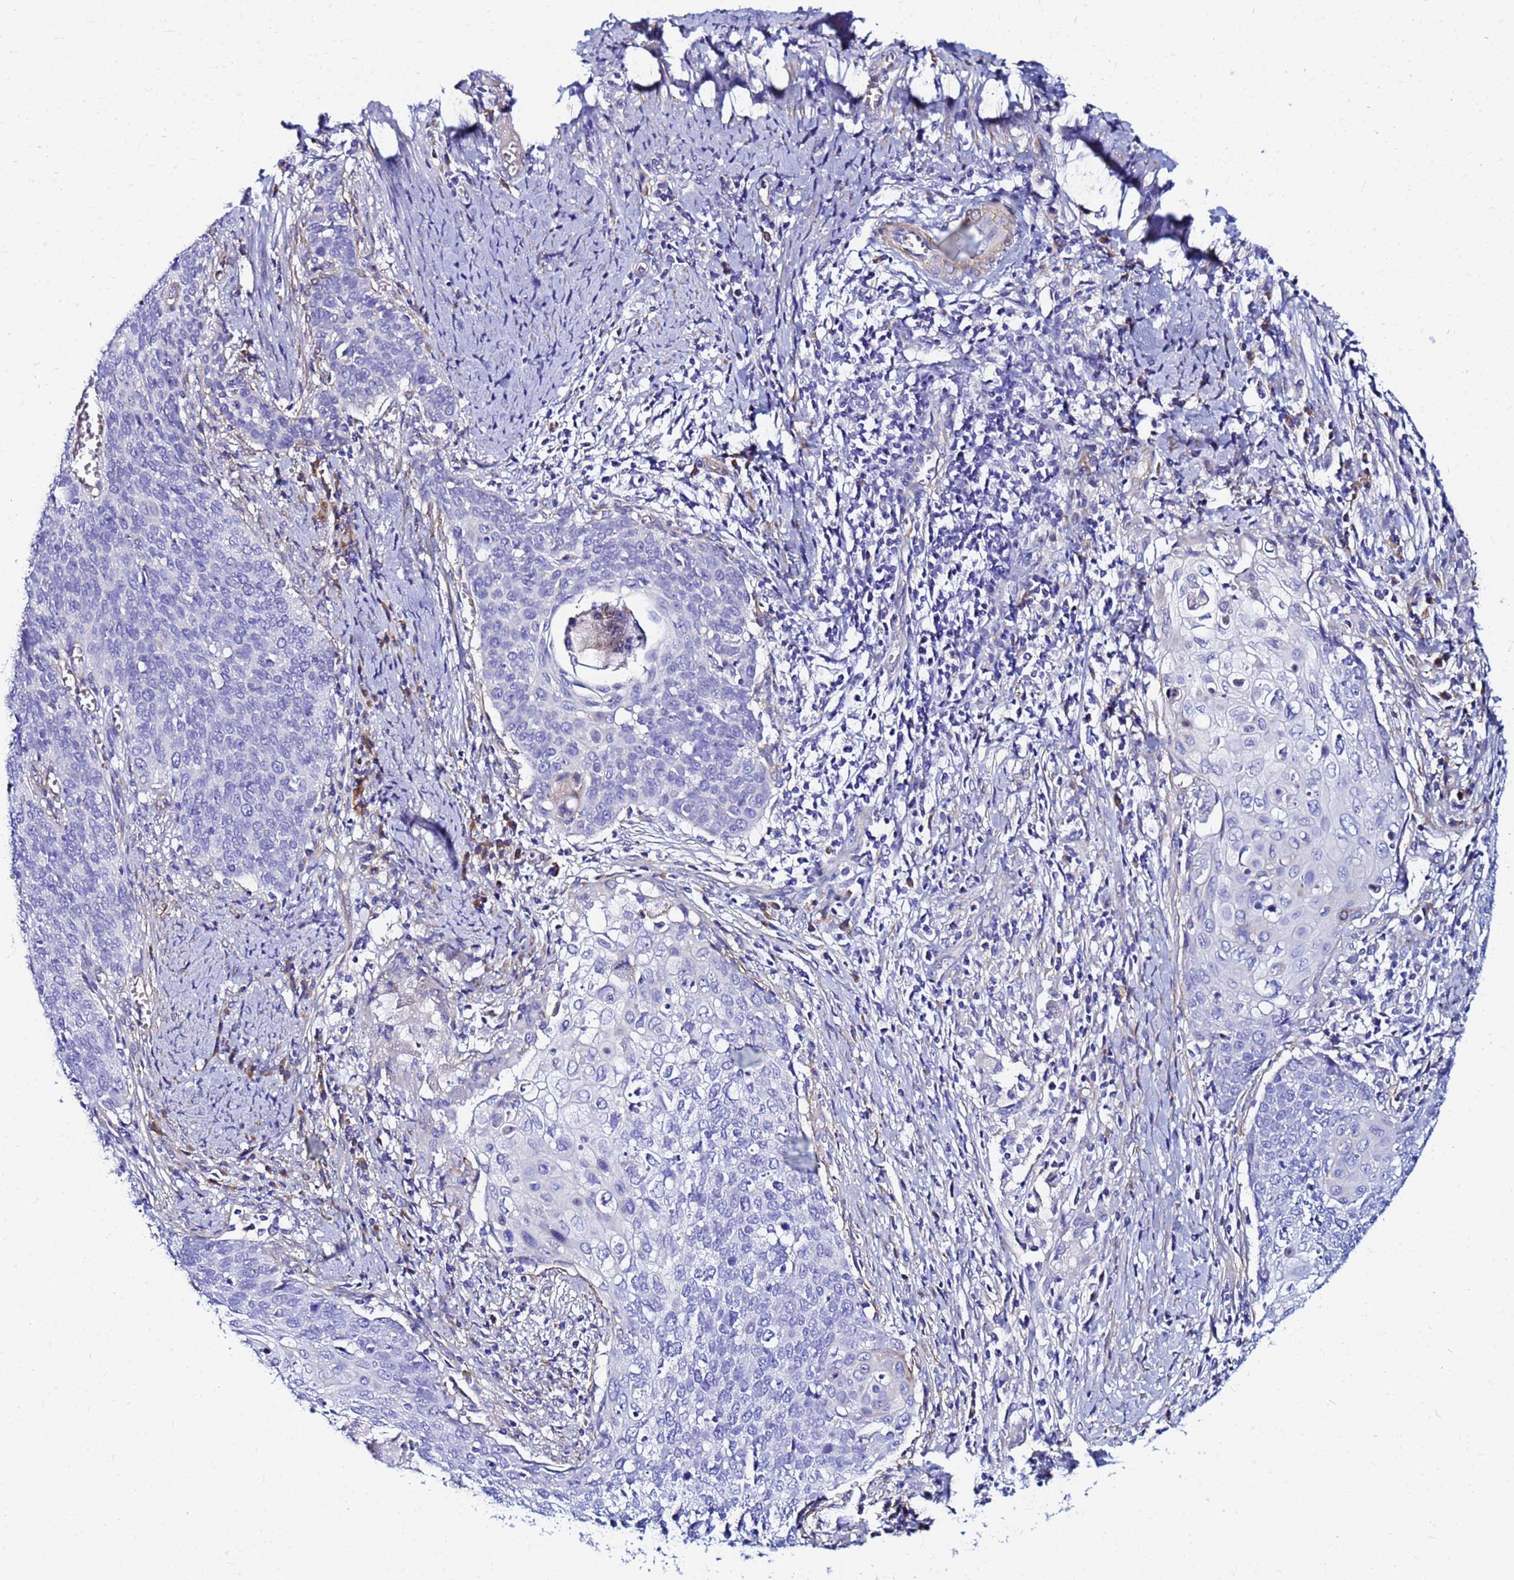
{"staining": {"intensity": "negative", "quantity": "none", "location": "none"}, "tissue": "cervical cancer", "cell_type": "Tumor cells", "image_type": "cancer", "snomed": [{"axis": "morphology", "description": "Squamous cell carcinoma, NOS"}, {"axis": "topography", "description": "Cervix"}], "caption": "Tumor cells show no significant expression in cervical squamous cell carcinoma. (DAB (3,3'-diaminobenzidine) immunohistochemistry (IHC), high magnification).", "gene": "JRKL", "patient": {"sex": "female", "age": 39}}